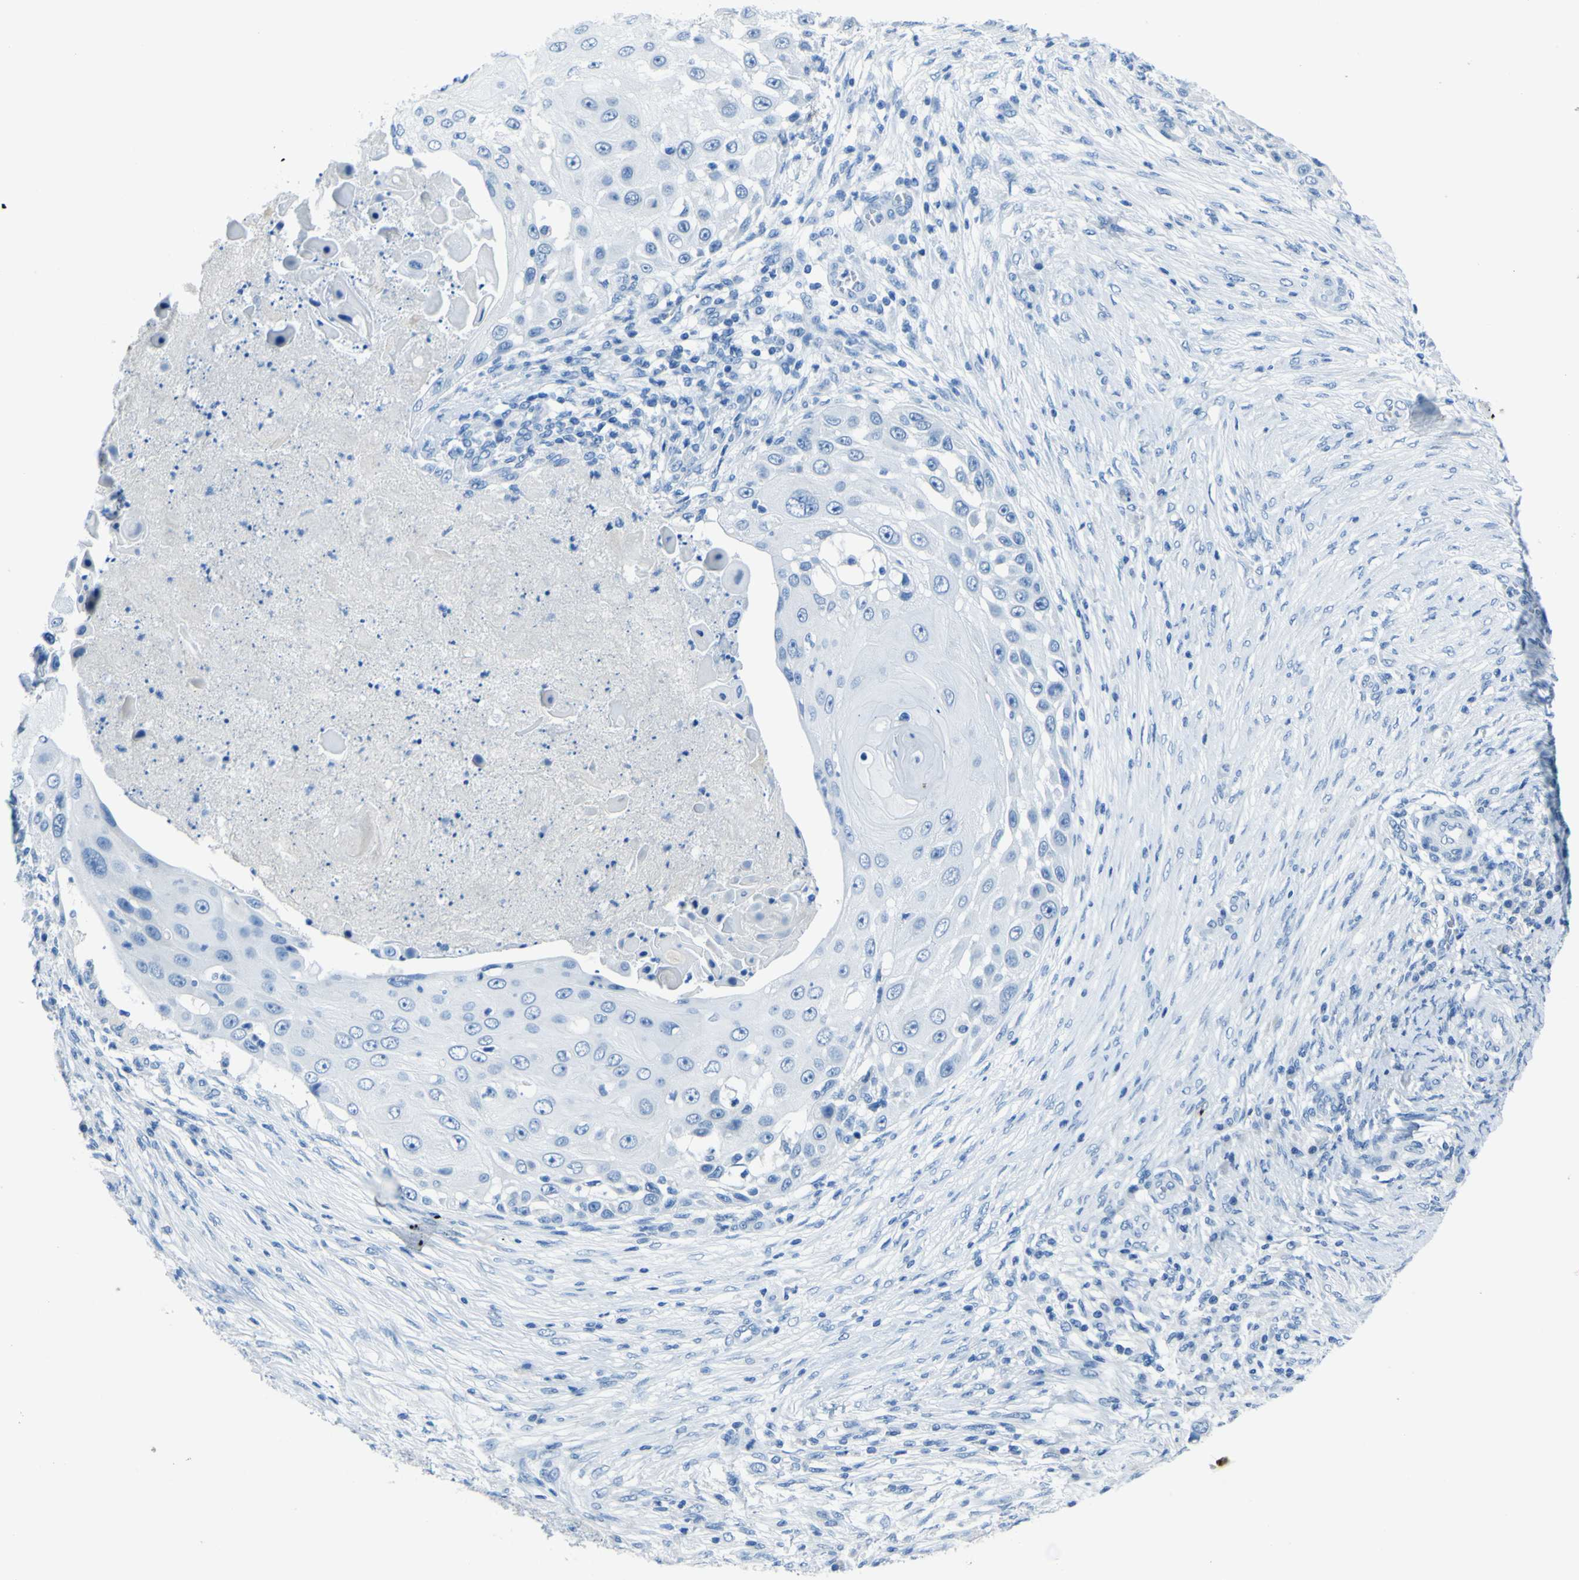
{"staining": {"intensity": "negative", "quantity": "none", "location": "none"}, "tissue": "skin cancer", "cell_type": "Tumor cells", "image_type": "cancer", "snomed": [{"axis": "morphology", "description": "Squamous cell carcinoma, NOS"}, {"axis": "topography", "description": "Skin"}], "caption": "Immunohistochemical staining of squamous cell carcinoma (skin) demonstrates no significant staining in tumor cells.", "gene": "PHKG1", "patient": {"sex": "female", "age": 44}}